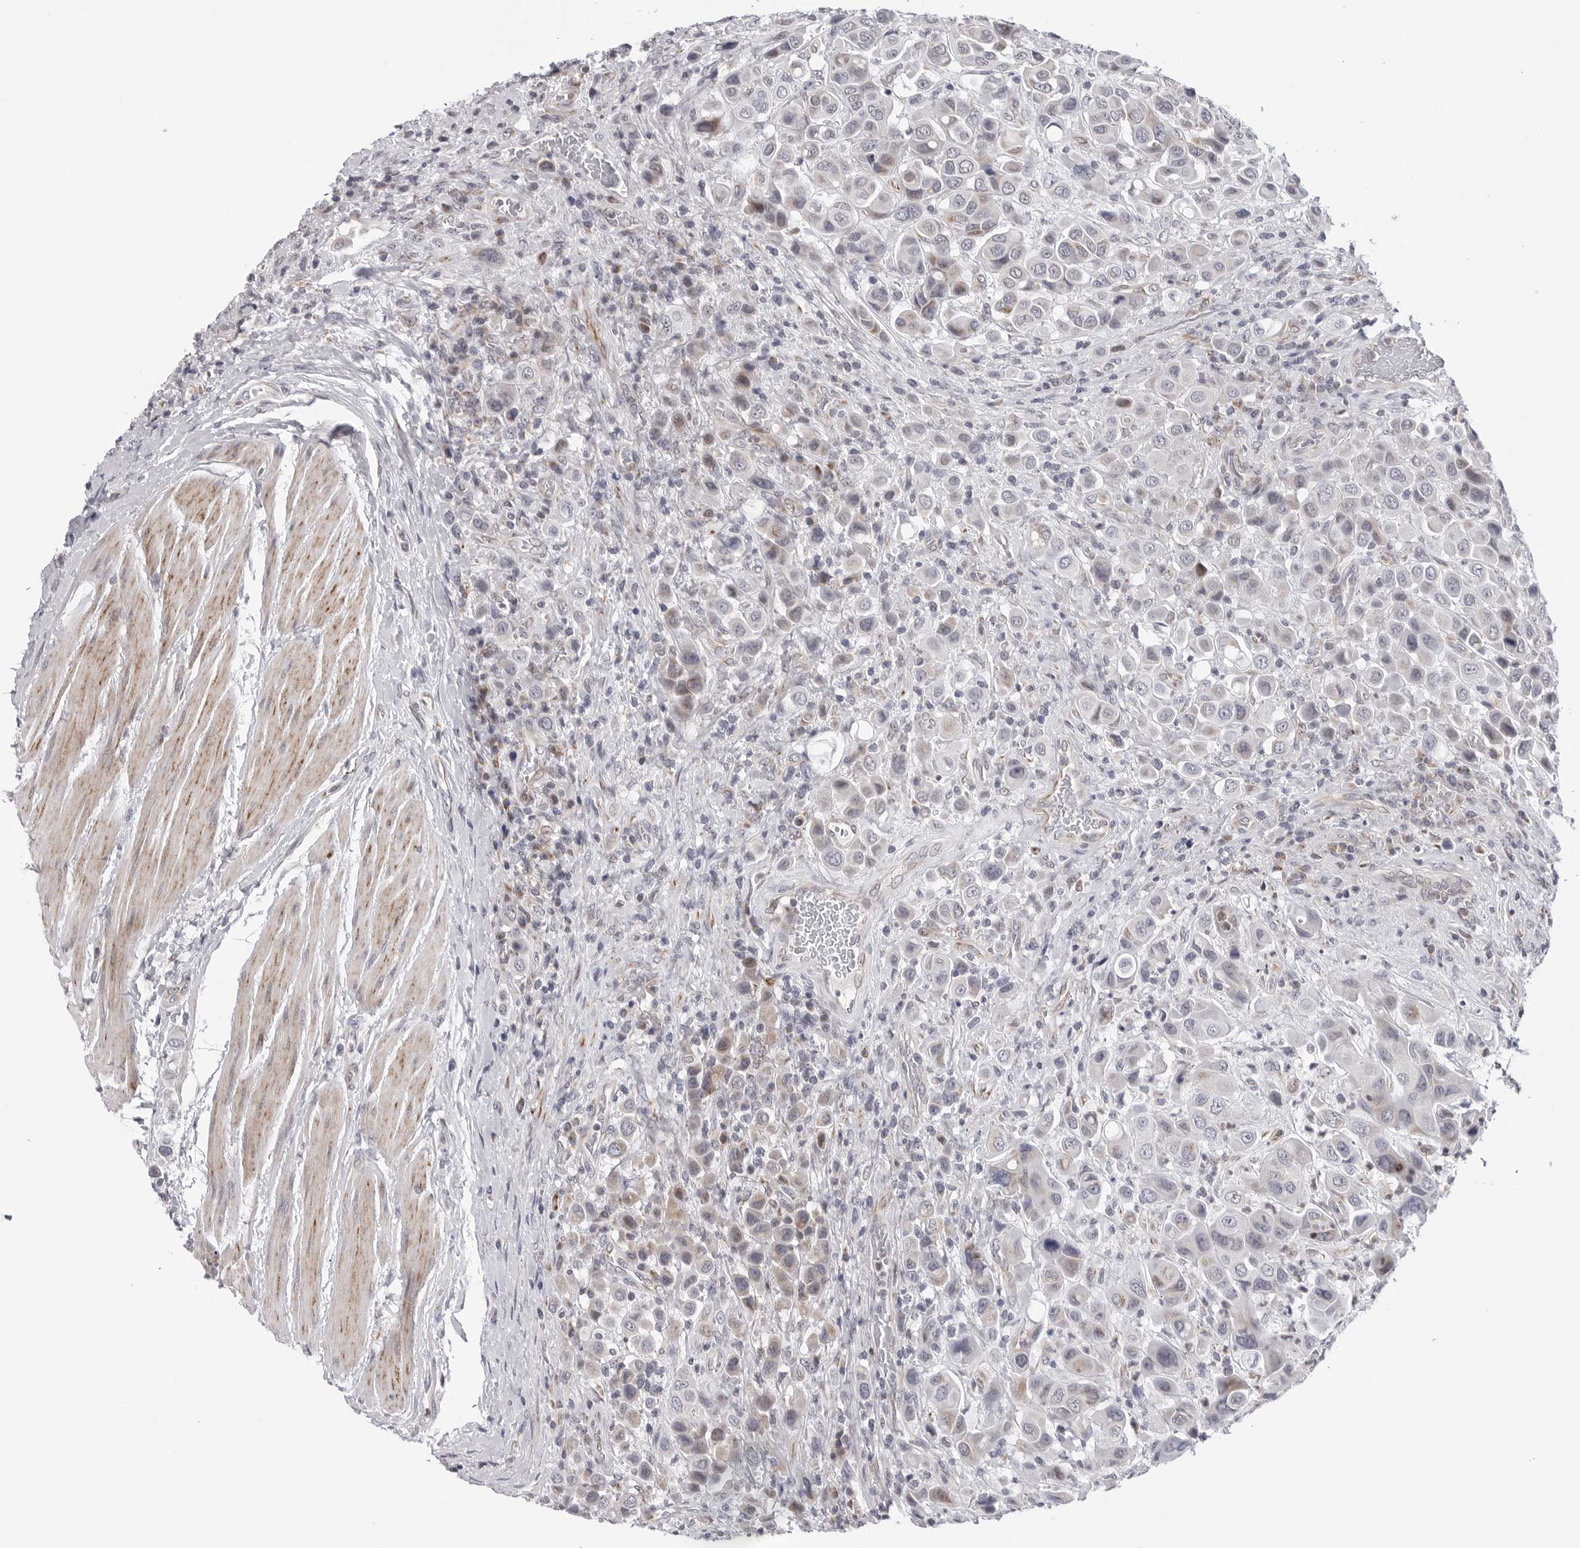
{"staining": {"intensity": "weak", "quantity": "<25%", "location": "cytoplasmic/membranous"}, "tissue": "urothelial cancer", "cell_type": "Tumor cells", "image_type": "cancer", "snomed": [{"axis": "morphology", "description": "Urothelial carcinoma, High grade"}, {"axis": "topography", "description": "Urinary bladder"}], "caption": "The photomicrograph exhibits no staining of tumor cells in urothelial cancer.", "gene": "CDK20", "patient": {"sex": "male", "age": 50}}